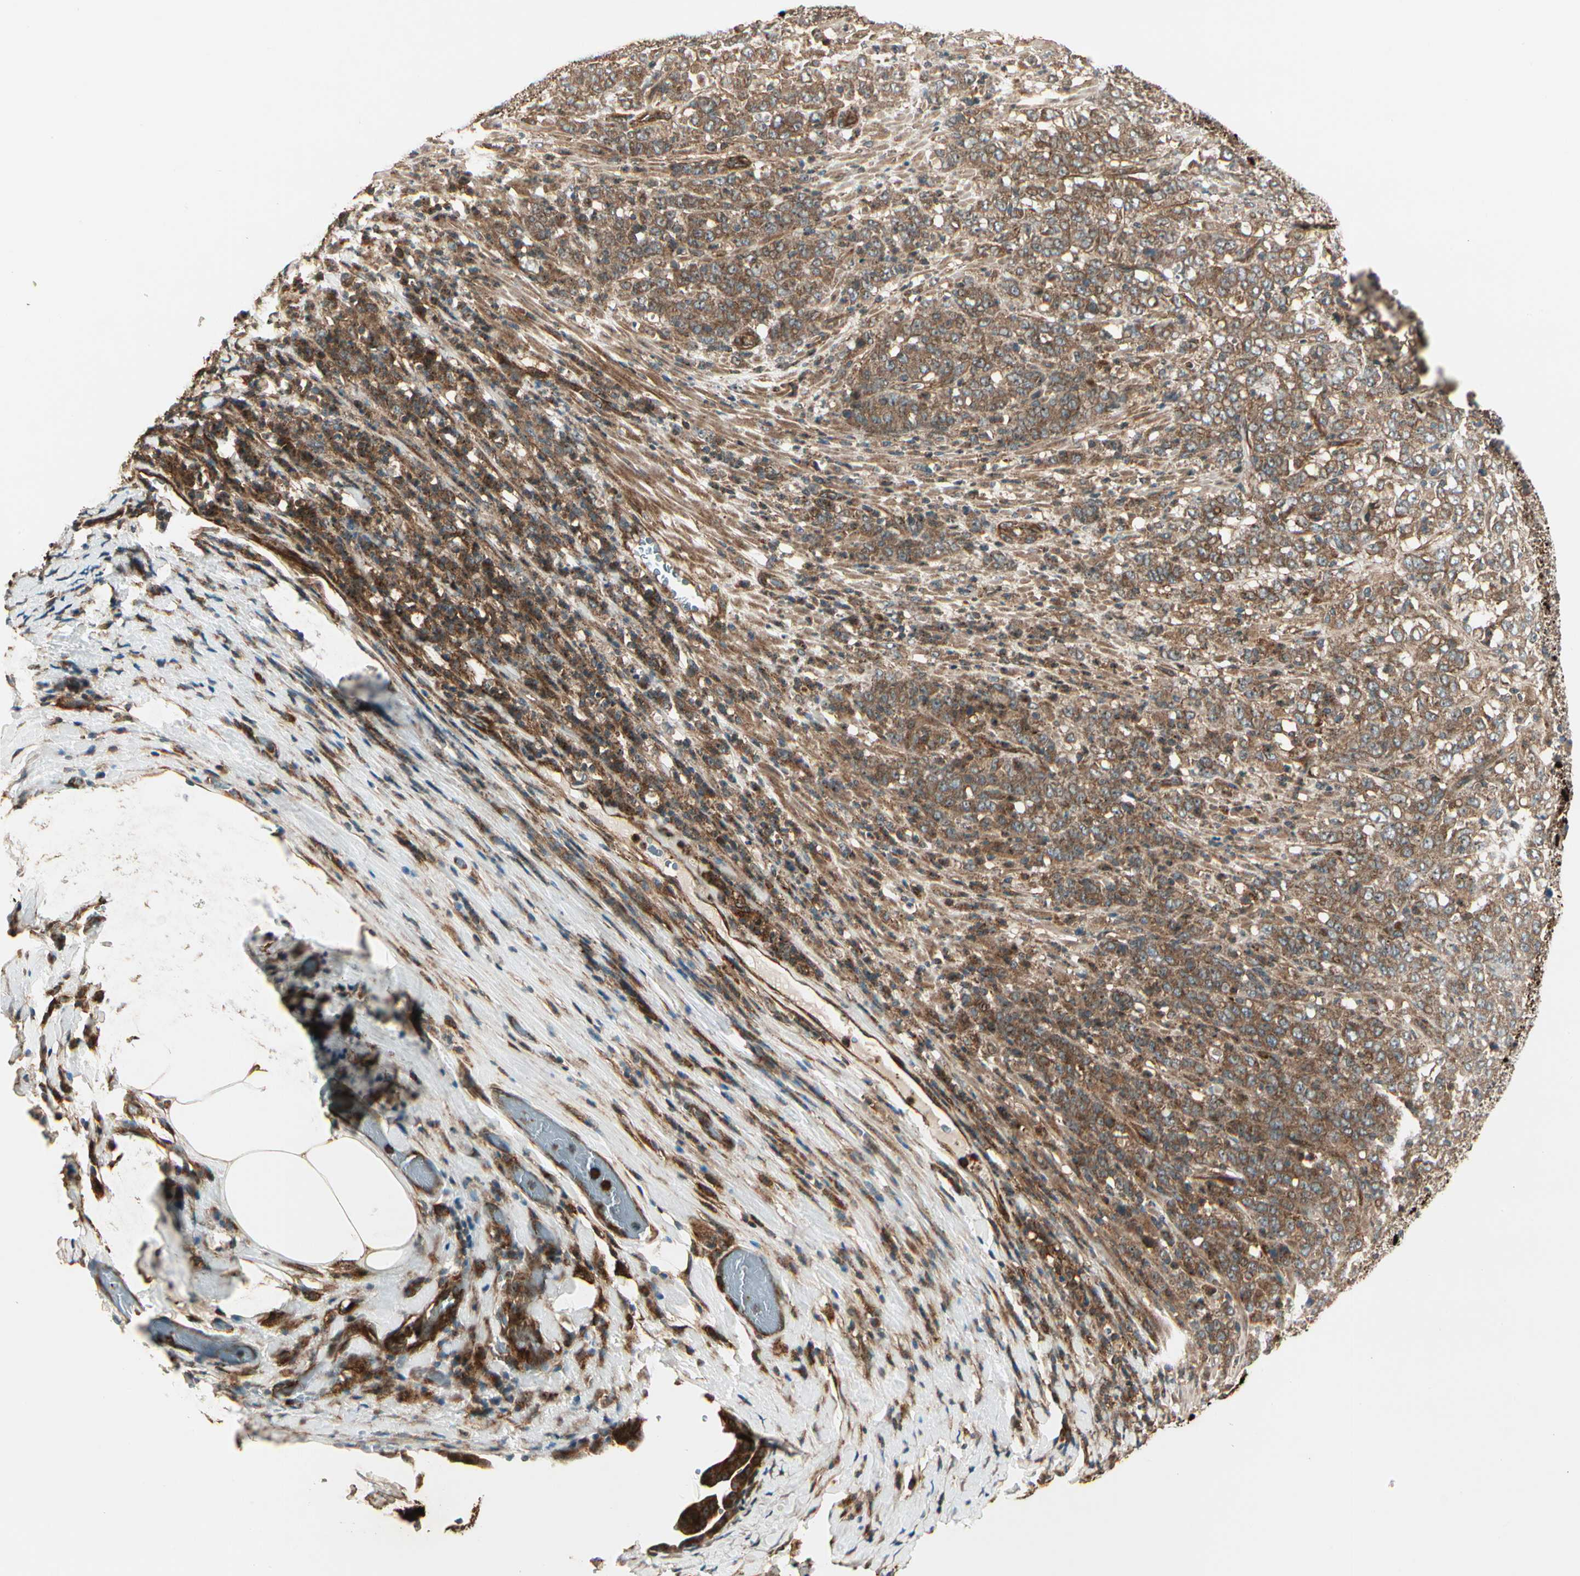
{"staining": {"intensity": "moderate", "quantity": ">75%", "location": "cytoplasmic/membranous"}, "tissue": "stomach cancer", "cell_type": "Tumor cells", "image_type": "cancer", "snomed": [{"axis": "morphology", "description": "Adenocarcinoma, NOS"}, {"axis": "topography", "description": "Stomach, lower"}], "caption": "IHC of adenocarcinoma (stomach) exhibits medium levels of moderate cytoplasmic/membranous expression in about >75% of tumor cells.", "gene": "FKBP15", "patient": {"sex": "female", "age": 71}}